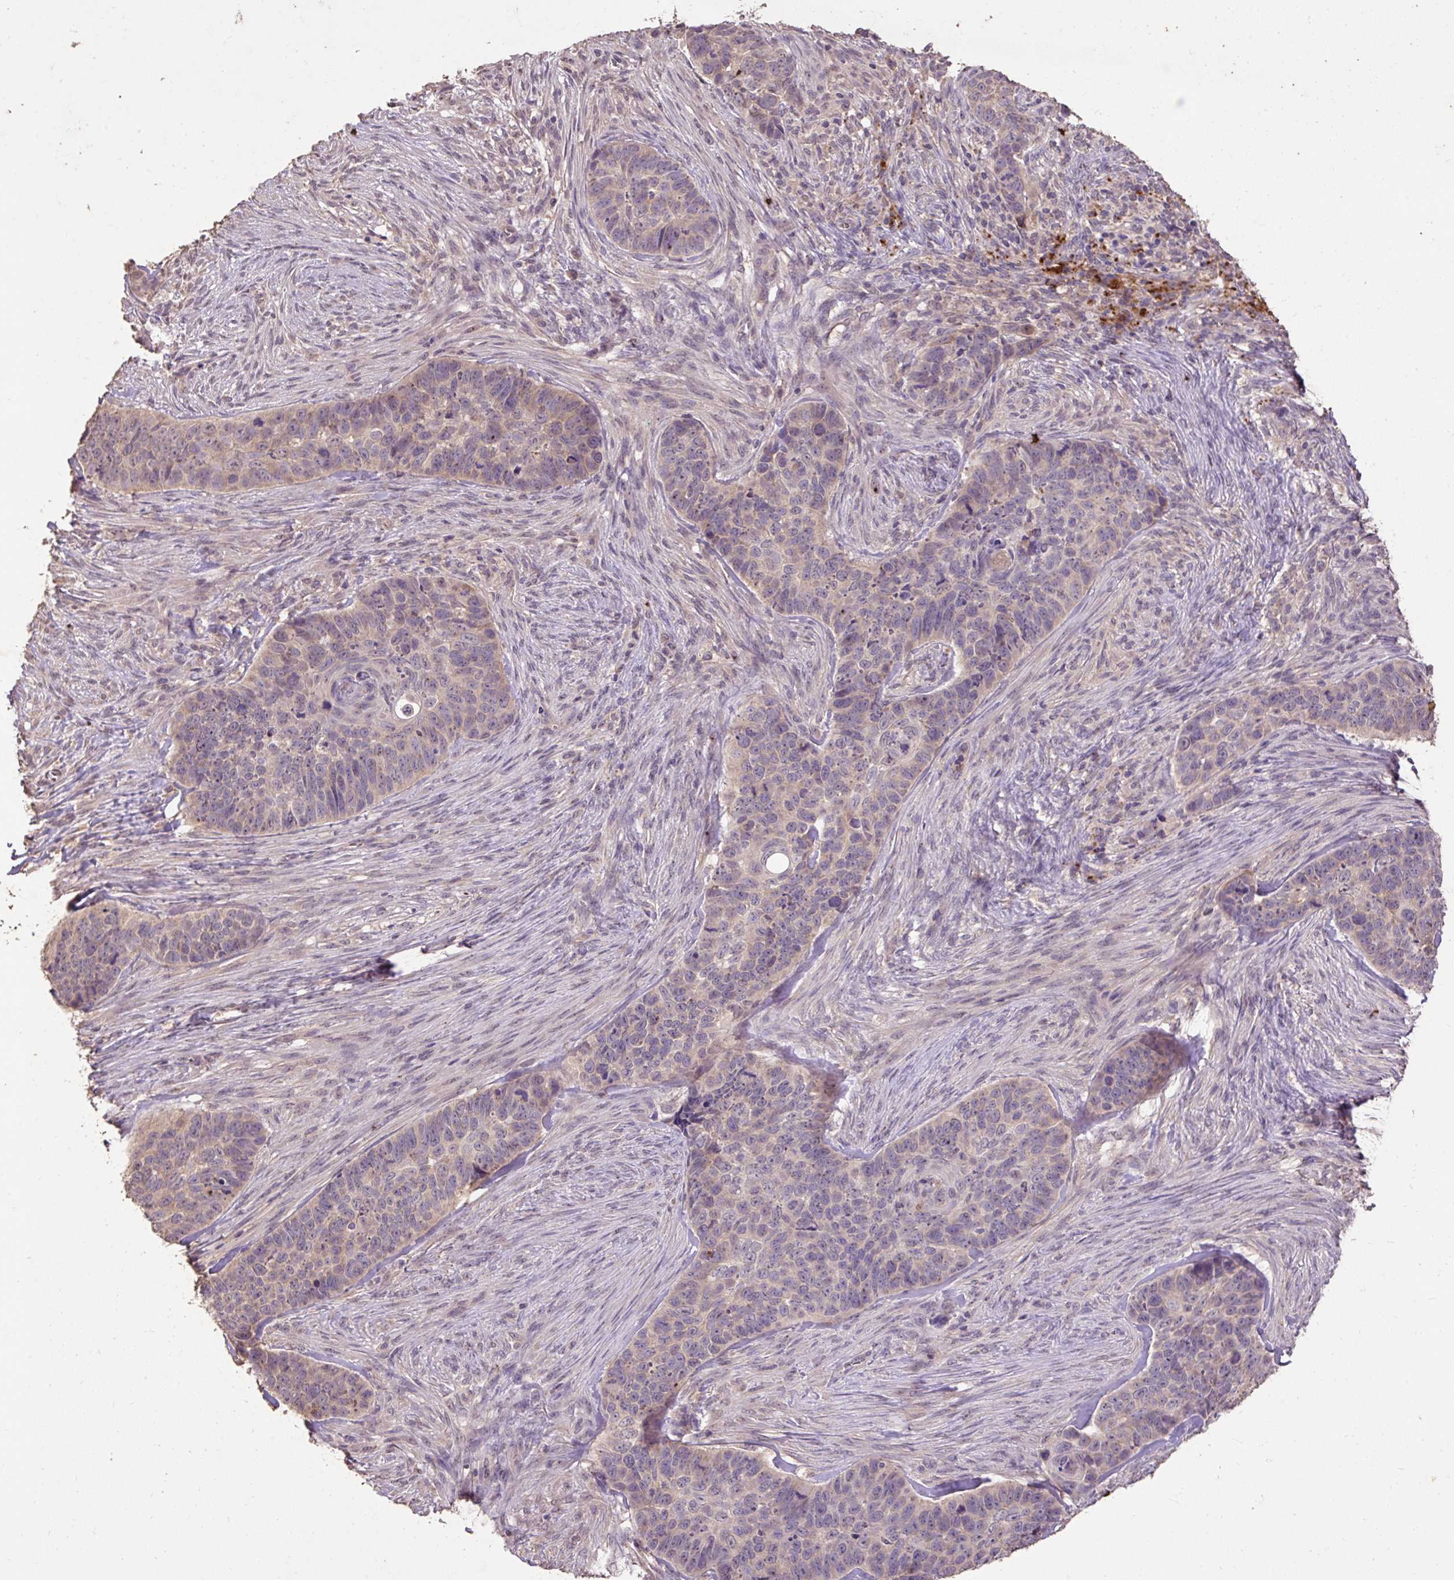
{"staining": {"intensity": "weak", "quantity": "<25%", "location": "cytoplasmic/membranous"}, "tissue": "skin cancer", "cell_type": "Tumor cells", "image_type": "cancer", "snomed": [{"axis": "morphology", "description": "Basal cell carcinoma"}, {"axis": "topography", "description": "Skin"}], "caption": "Immunohistochemistry (IHC) image of neoplastic tissue: basal cell carcinoma (skin) stained with DAB (3,3'-diaminobenzidine) reveals no significant protein positivity in tumor cells.", "gene": "LRTM2", "patient": {"sex": "female", "age": 82}}